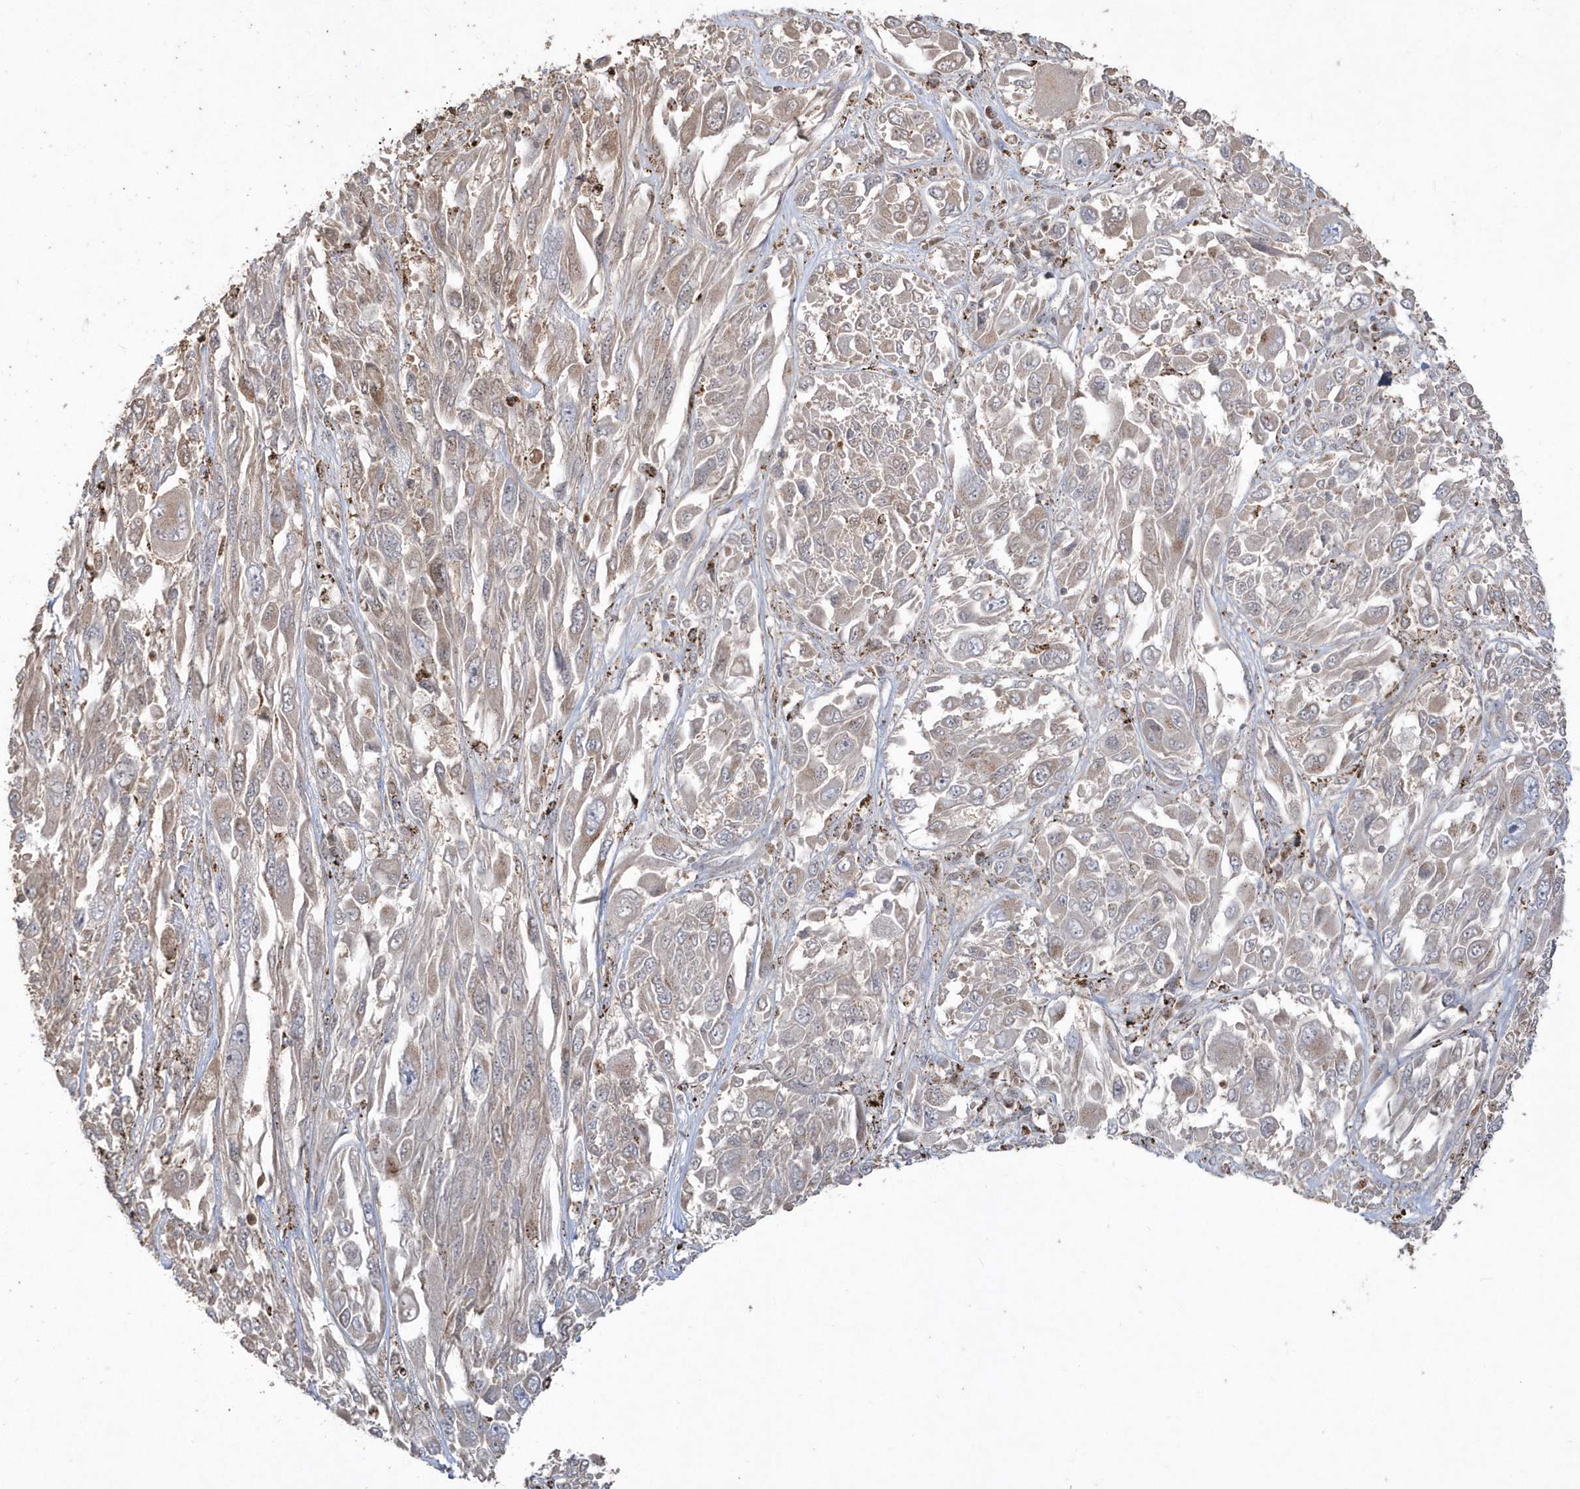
{"staining": {"intensity": "weak", "quantity": "<25%", "location": "cytoplasmic/membranous"}, "tissue": "melanoma", "cell_type": "Tumor cells", "image_type": "cancer", "snomed": [{"axis": "morphology", "description": "Malignant melanoma, NOS"}, {"axis": "topography", "description": "Skin"}], "caption": "The IHC image has no significant expression in tumor cells of melanoma tissue.", "gene": "GEMIN6", "patient": {"sex": "female", "age": 91}}